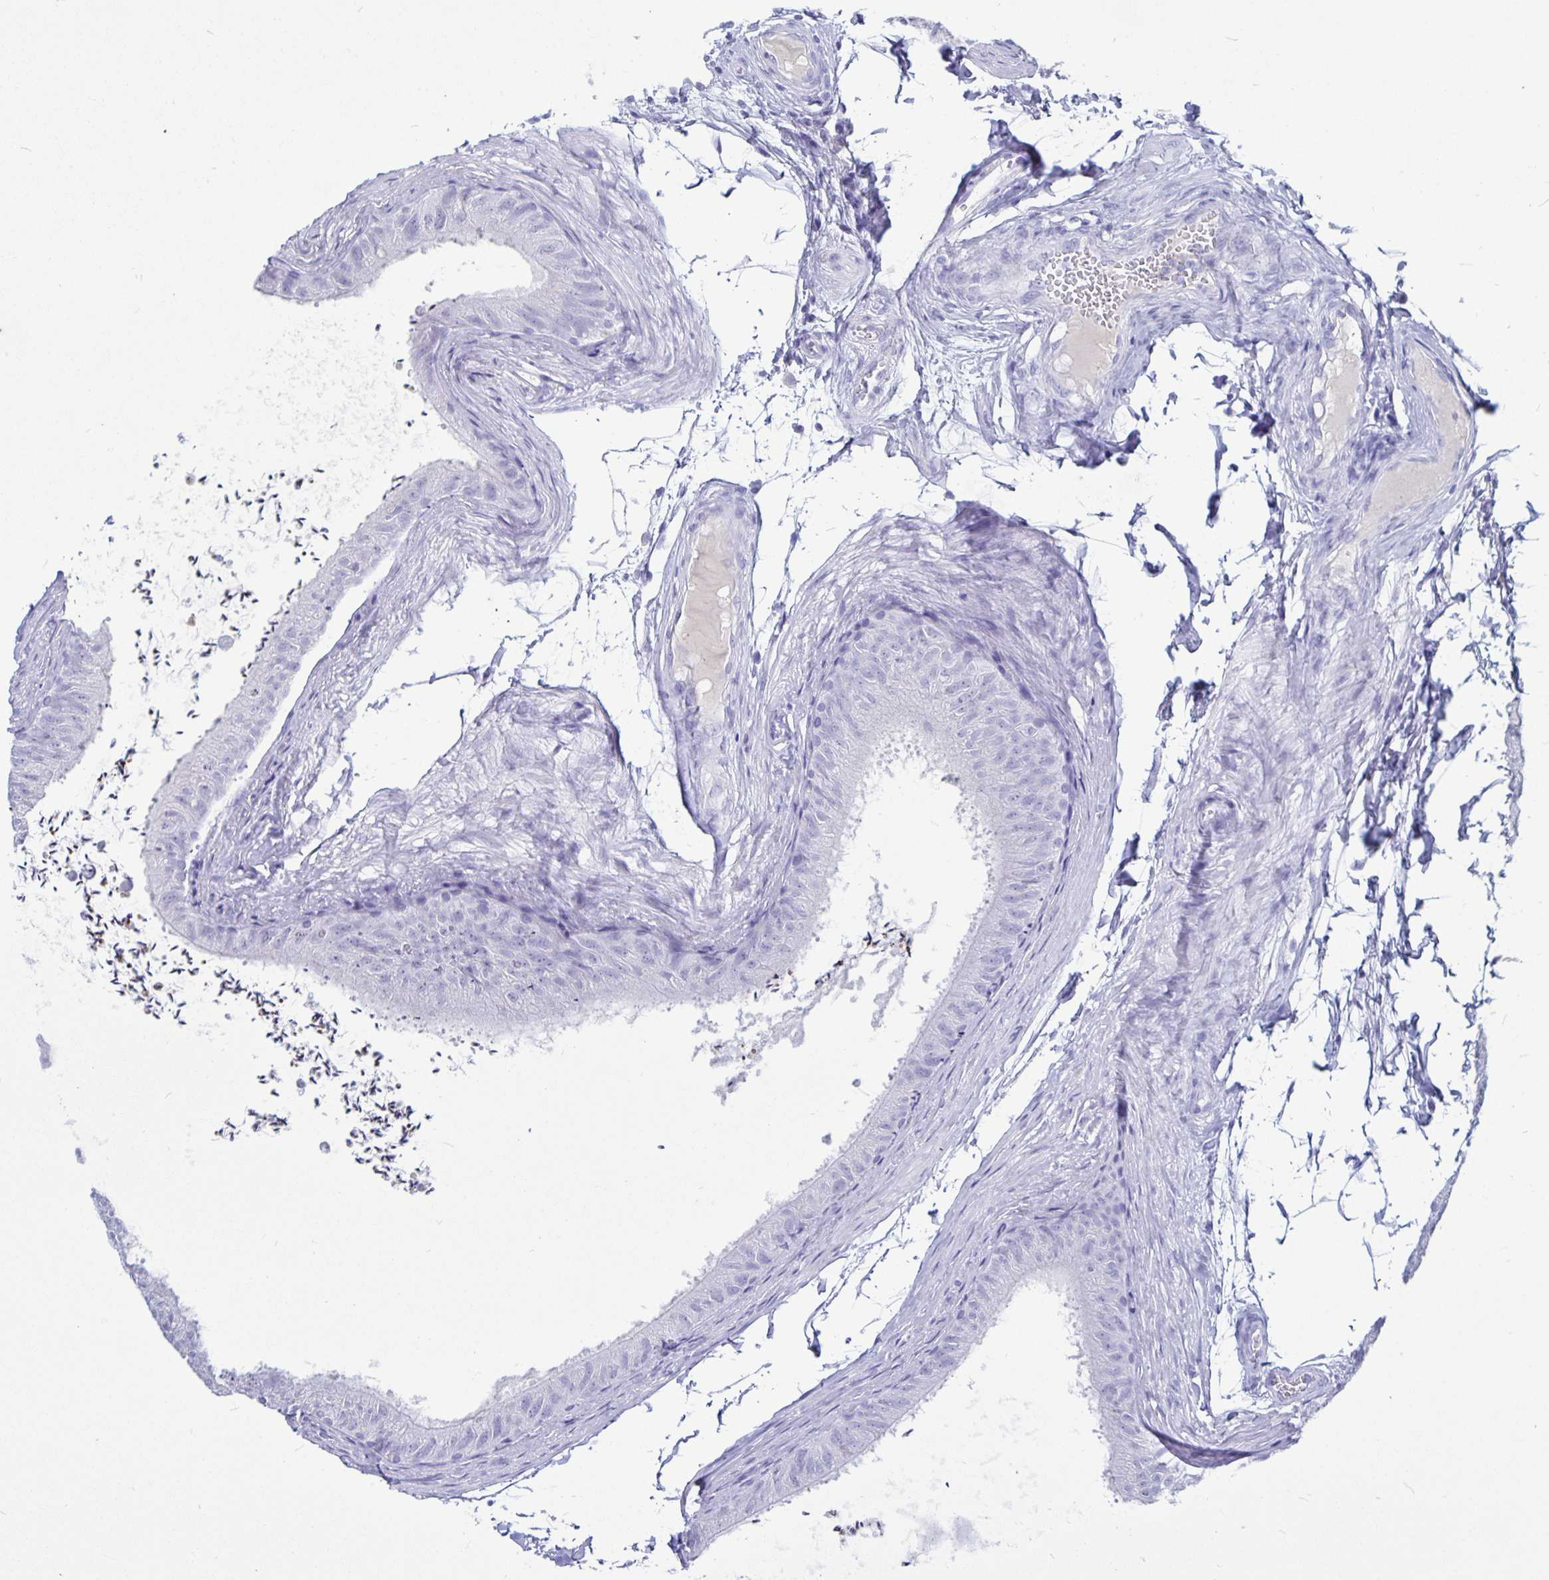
{"staining": {"intensity": "negative", "quantity": "none", "location": "none"}, "tissue": "epididymis", "cell_type": "Glandular cells", "image_type": "normal", "snomed": [{"axis": "morphology", "description": "Normal tissue, NOS"}, {"axis": "topography", "description": "Epididymis, spermatic cord, NOS"}, {"axis": "topography", "description": "Epididymis"}, {"axis": "topography", "description": "Peripheral nerve tissue"}], "caption": "Glandular cells show no significant staining in normal epididymis. (DAB (3,3'-diaminobenzidine) IHC with hematoxylin counter stain).", "gene": "BPIFA3", "patient": {"sex": "male", "age": 29}}